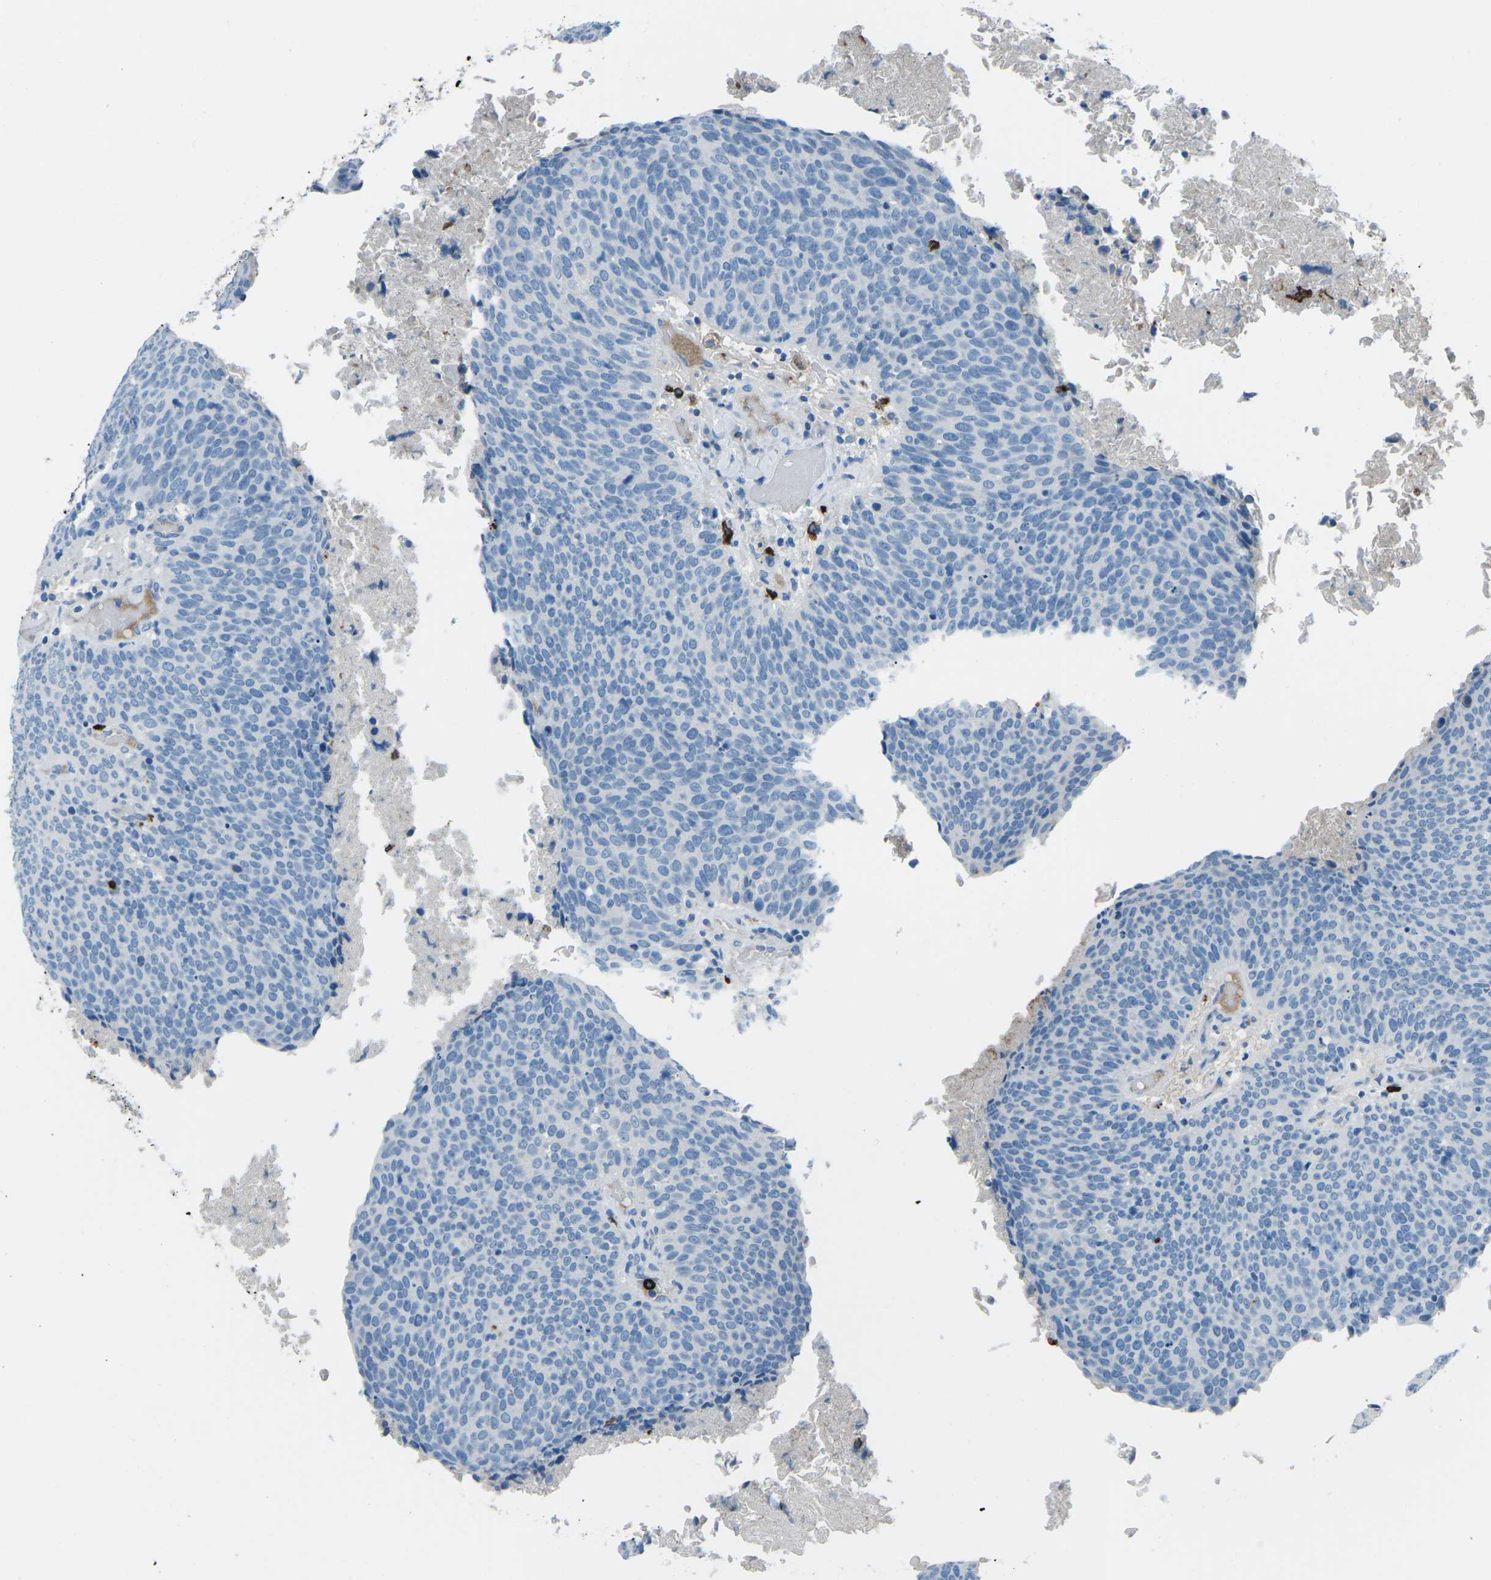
{"staining": {"intensity": "negative", "quantity": "none", "location": "none"}, "tissue": "head and neck cancer", "cell_type": "Tumor cells", "image_type": "cancer", "snomed": [{"axis": "morphology", "description": "Squamous cell carcinoma, NOS"}, {"axis": "morphology", "description": "Squamous cell carcinoma, metastatic, NOS"}, {"axis": "topography", "description": "Lymph node"}, {"axis": "topography", "description": "Head-Neck"}], "caption": "A photomicrograph of squamous cell carcinoma (head and neck) stained for a protein displays no brown staining in tumor cells.", "gene": "FCN1", "patient": {"sex": "male", "age": 62}}